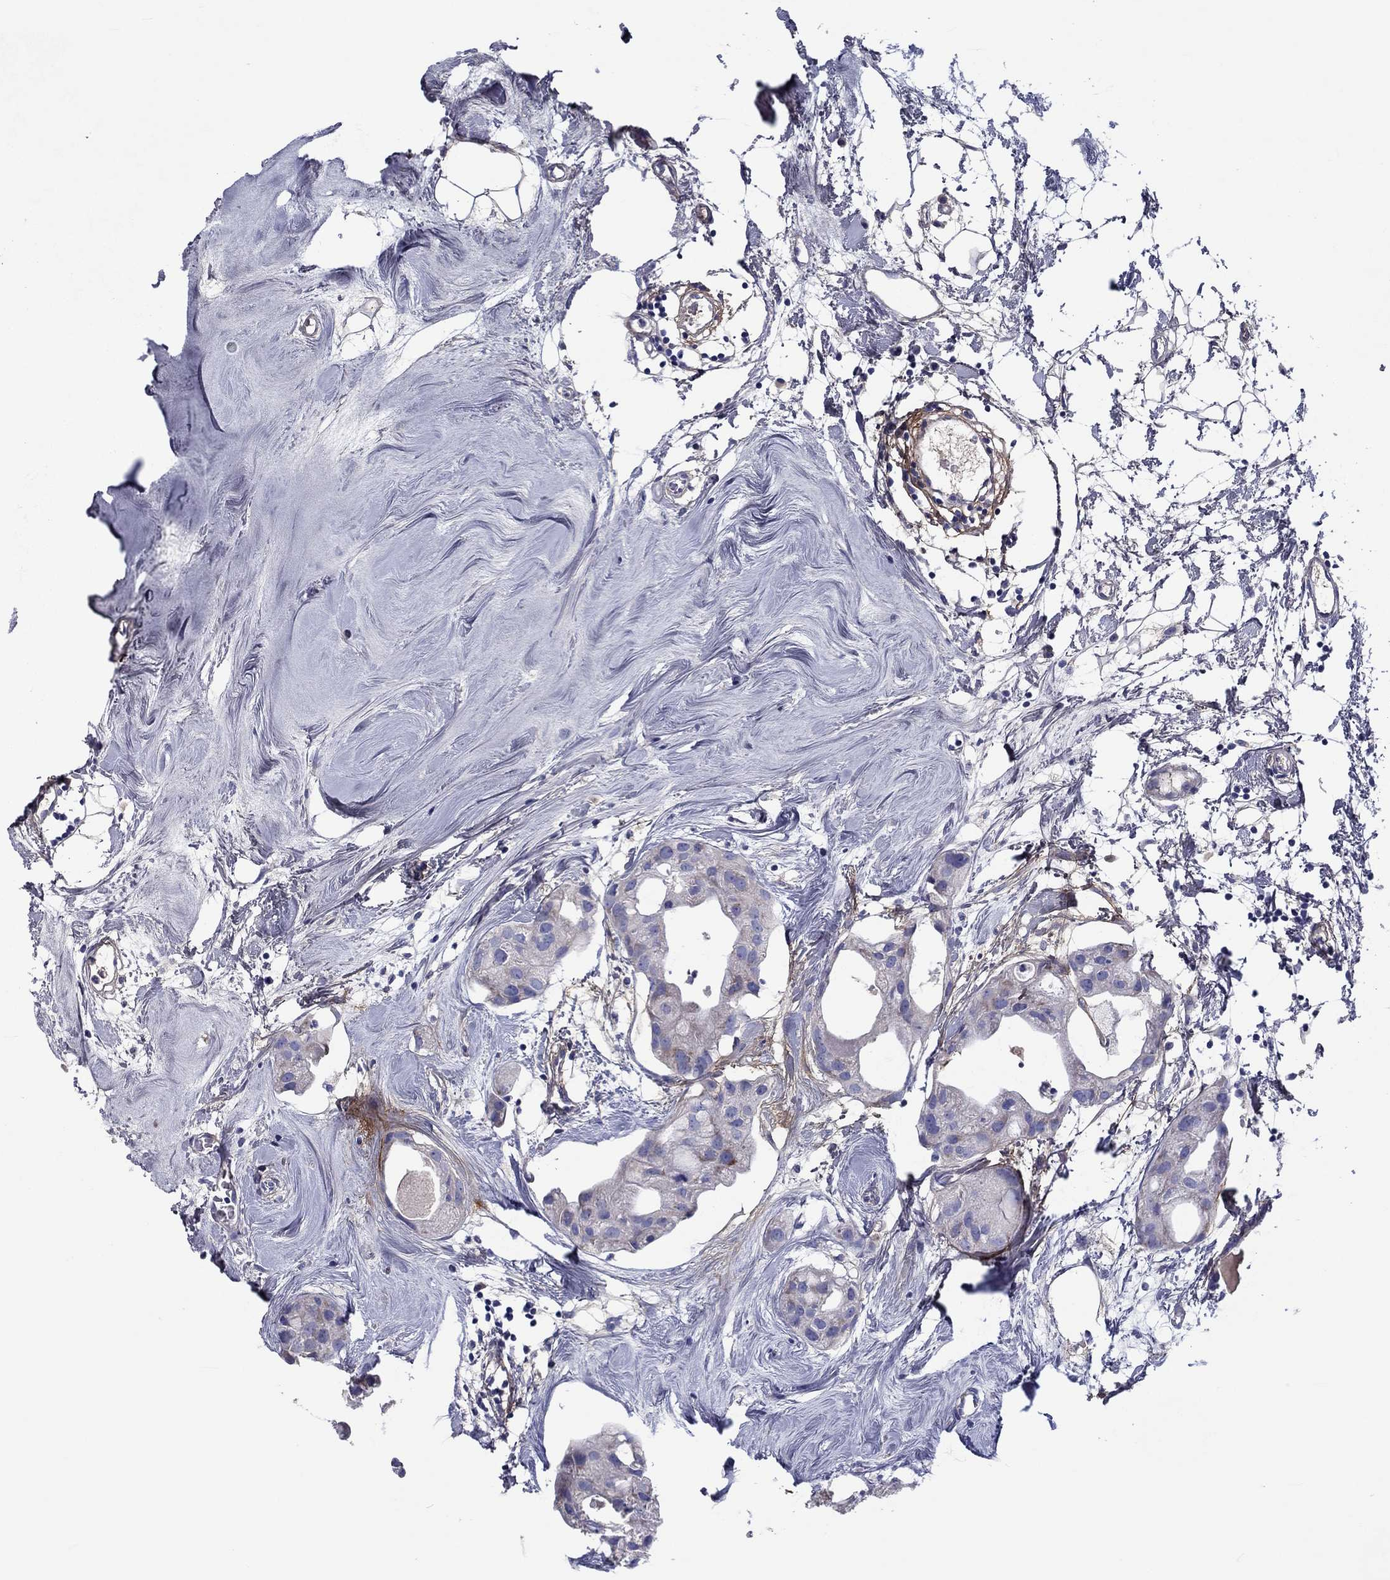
{"staining": {"intensity": "negative", "quantity": "none", "location": "none"}, "tissue": "breast cancer", "cell_type": "Tumor cells", "image_type": "cancer", "snomed": [{"axis": "morphology", "description": "Normal tissue, NOS"}, {"axis": "morphology", "description": "Duct carcinoma"}, {"axis": "topography", "description": "Breast"}], "caption": "Breast cancer was stained to show a protein in brown. There is no significant positivity in tumor cells. (DAB IHC visualized using brightfield microscopy, high magnification).", "gene": "TGFBI", "patient": {"sex": "female", "age": 40}}